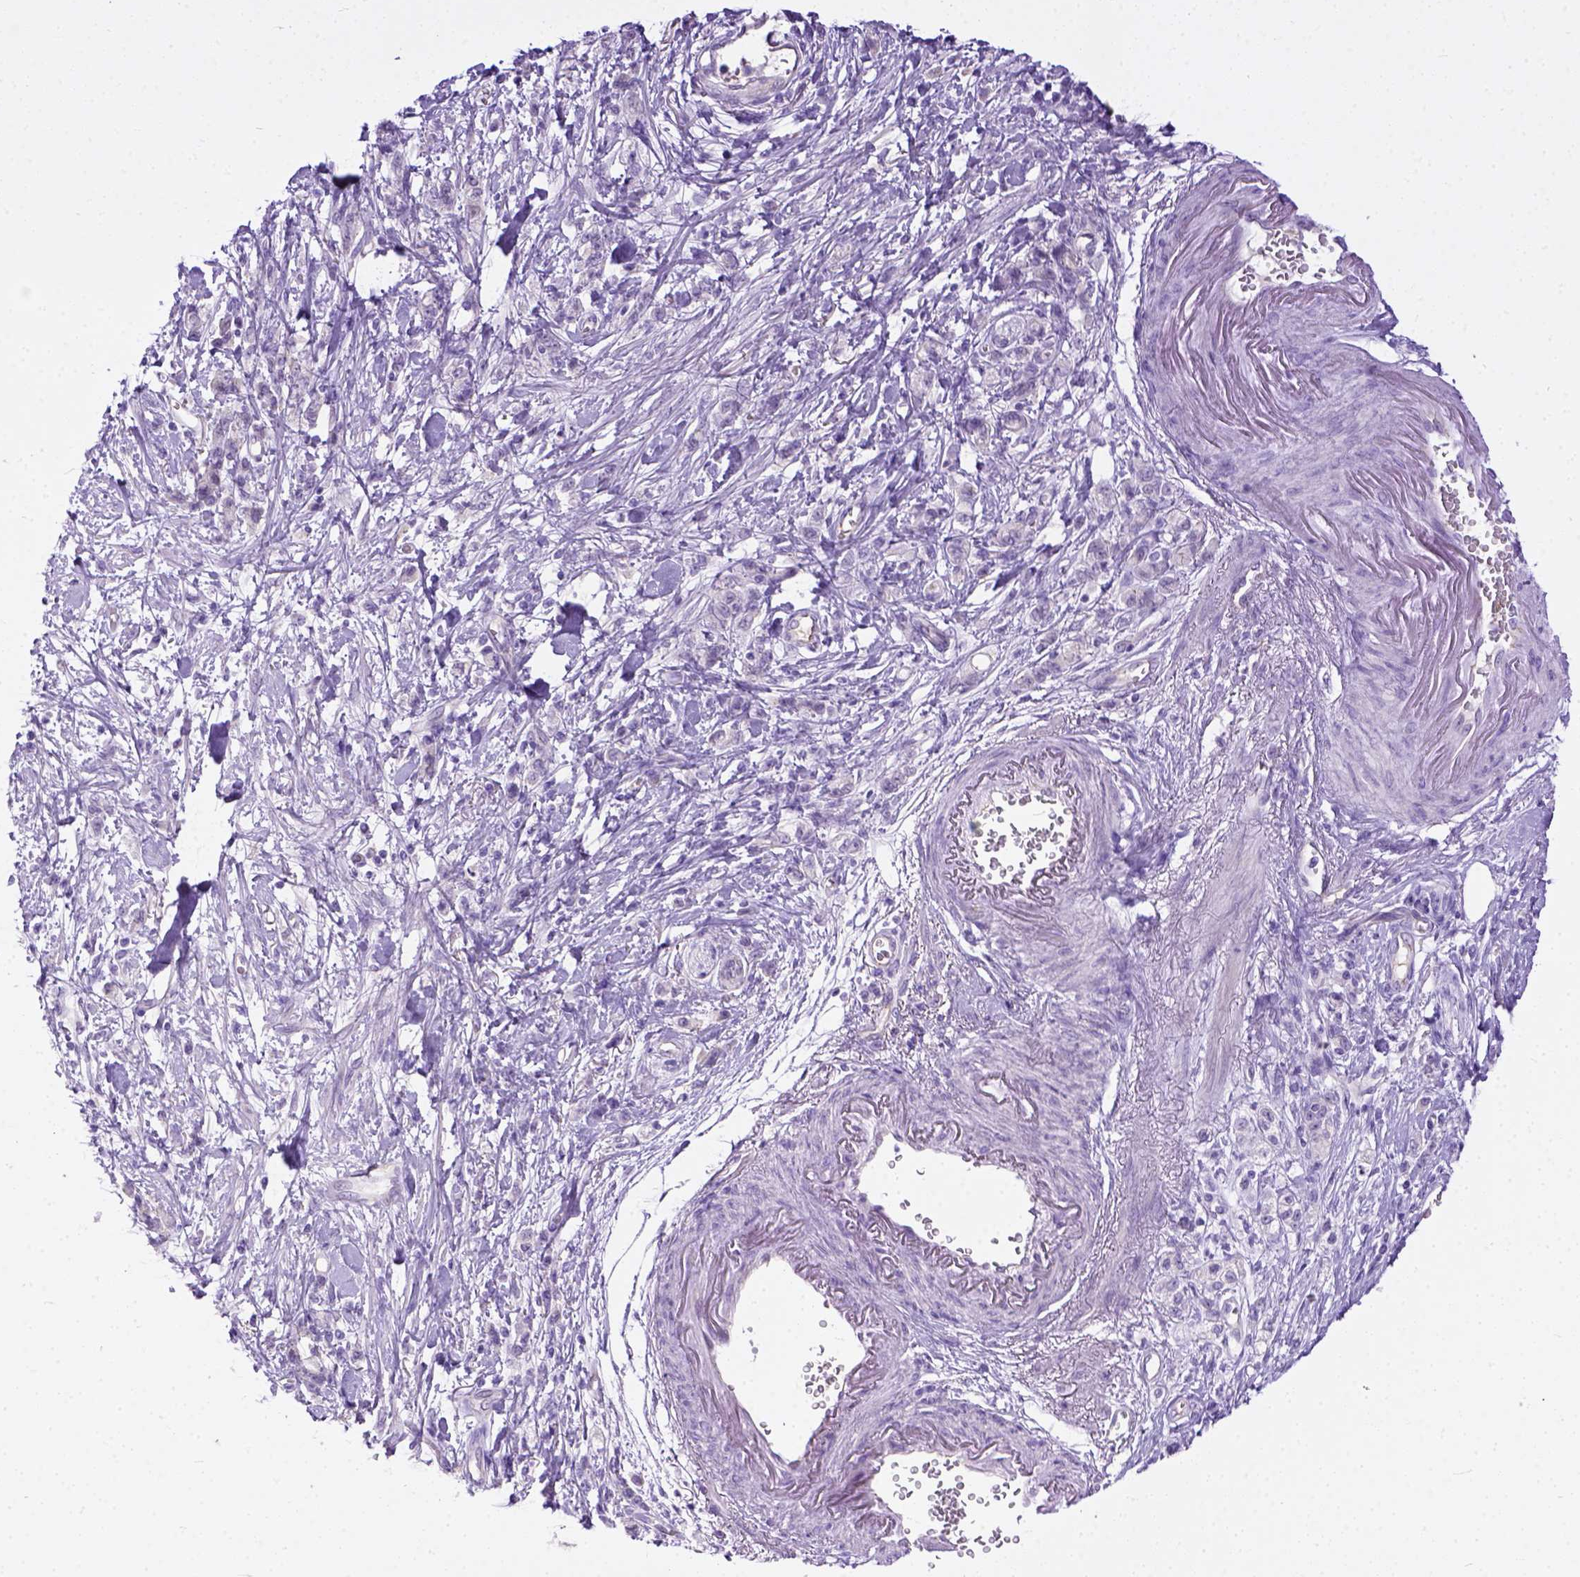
{"staining": {"intensity": "negative", "quantity": "none", "location": "none"}, "tissue": "stomach cancer", "cell_type": "Tumor cells", "image_type": "cancer", "snomed": [{"axis": "morphology", "description": "Adenocarcinoma, NOS"}, {"axis": "topography", "description": "Stomach"}], "caption": "There is no significant expression in tumor cells of adenocarcinoma (stomach).", "gene": "ADGRF1", "patient": {"sex": "male", "age": 77}}